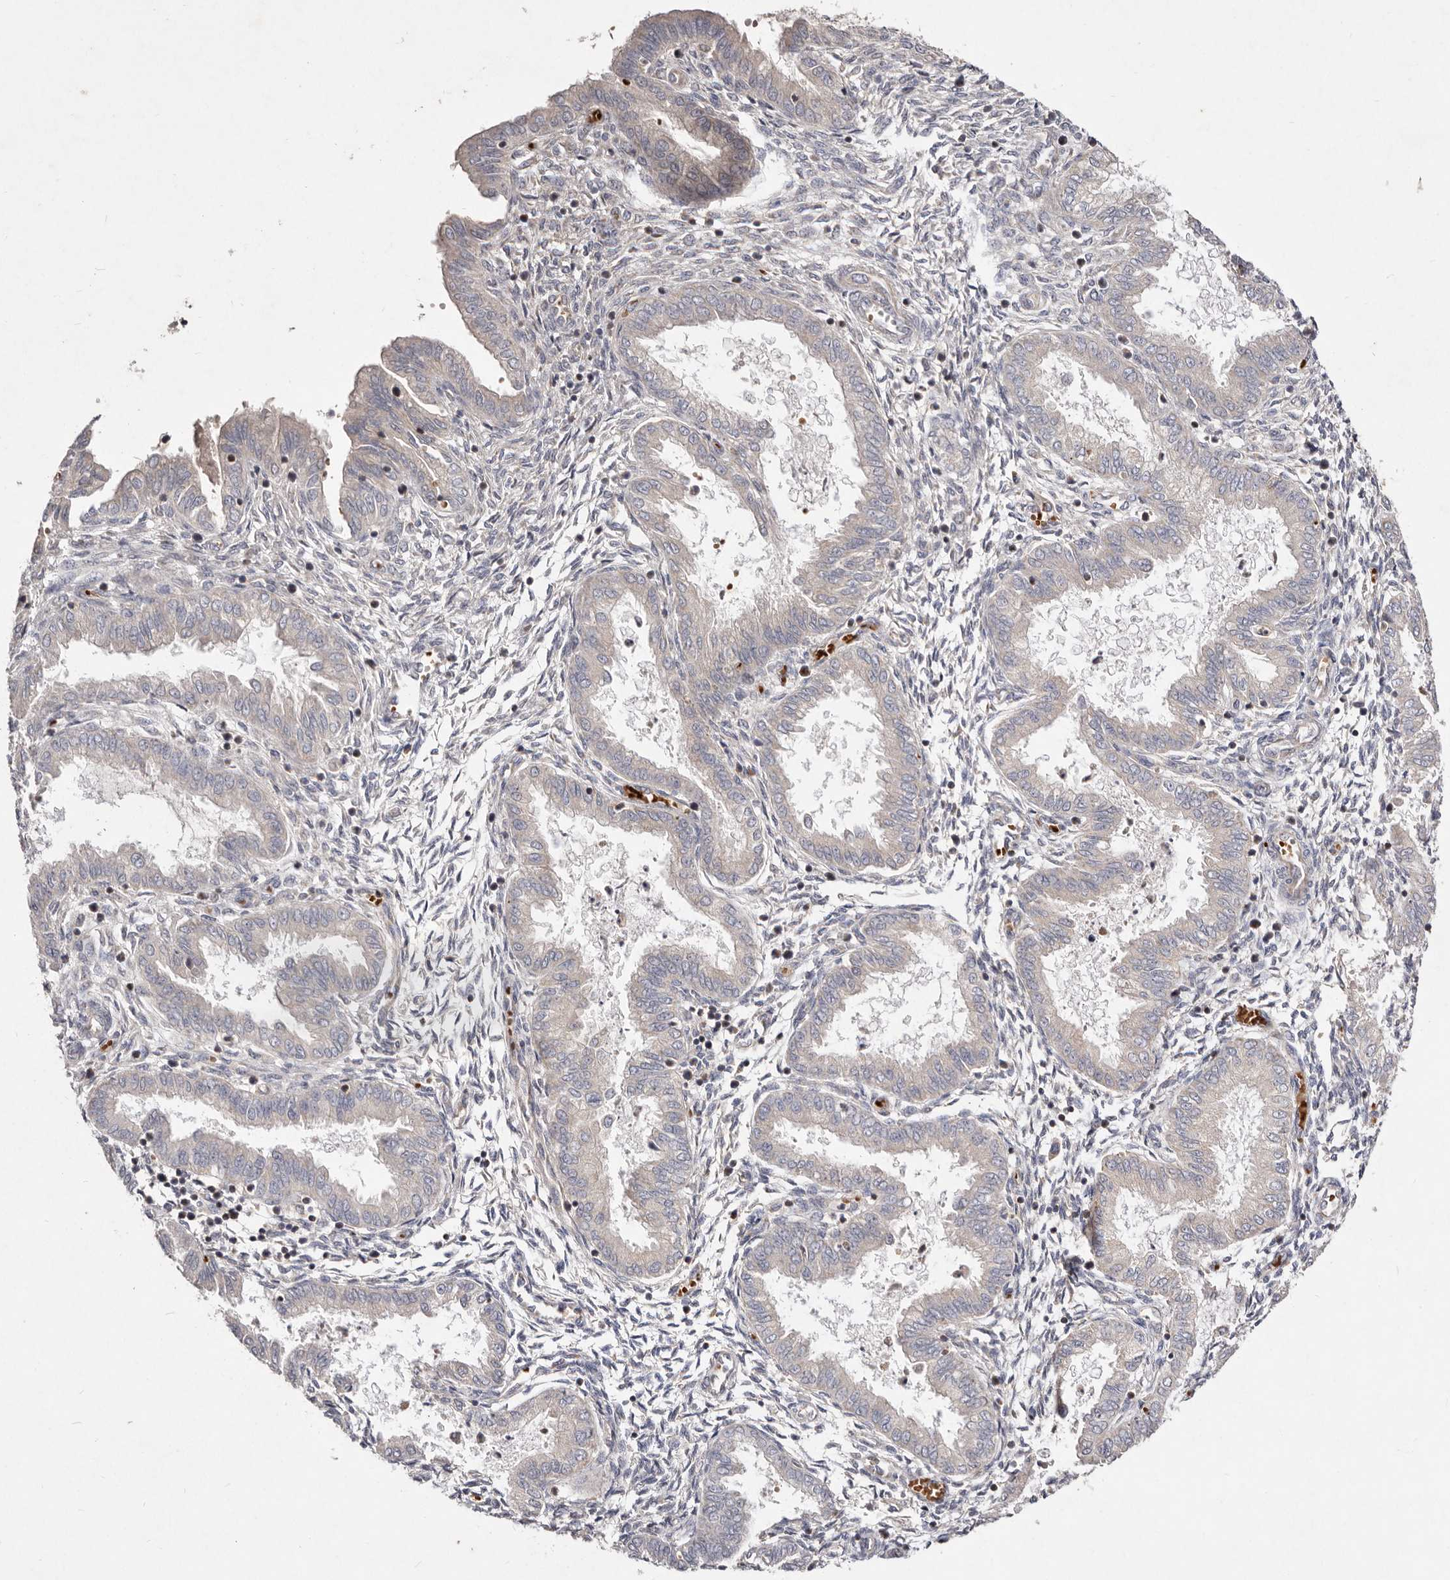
{"staining": {"intensity": "weak", "quantity": "<25%", "location": "cytoplasmic/membranous"}, "tissue": "endometrium", "cell_type": "Cells in endometrial stroma", "image_type": "normal", "snomed": [{"axis": "morphology", "description": "Normal tissue, NOS"}, {"axis": "topography", "description": "Endometrium"}], "caption": "This photomicrograph is of unremarkable endometrium stained with immunohistochemistry to label a protein in brown with the nuclei are counter-stained blue. There is no positivity in cells in endometrial stroma.", "gene": "SLC25A20", "patient": {"sex": "female", "age": 33}}